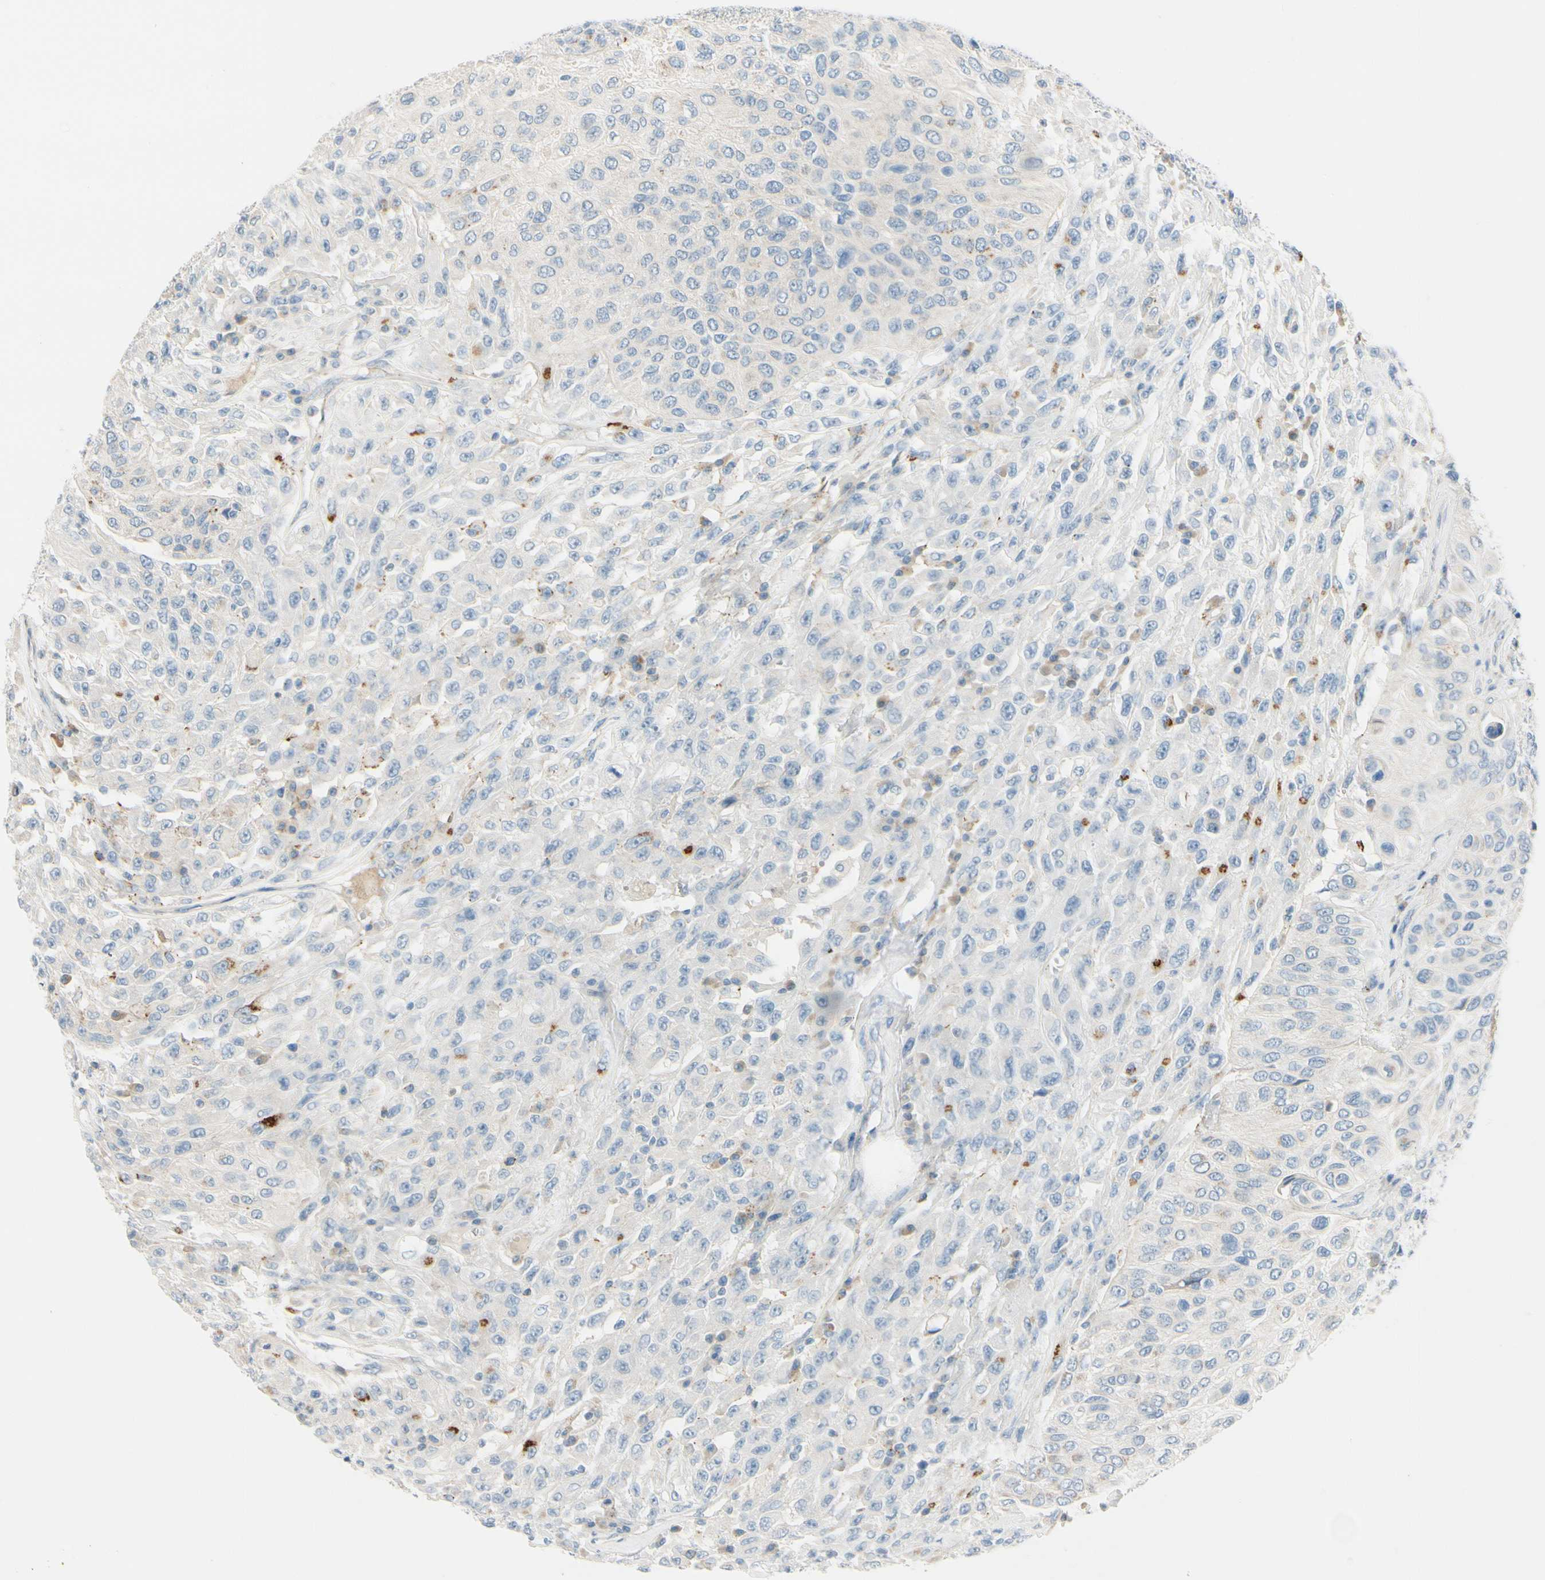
{"staining": {"intensity": "moderate", "quantity": "<25%", "location": "cytoplasmic/membranous"}, "tissue": "urothelial cancer", "cell_type": "Tumor cells", "image_type": "cancer", "snomed": [{"axis": "morphology", "description": "Urothelial carcinoma, High grade"}, {"axis": "topography", "description": "Urinary bladder"}], "caption": "Immunohistochemical staining of urothelial cancer displays low levels of moderate cytoplasmic/membranous positivity in about <25% of tumor cells. The staining is performed using DAB brown chromogen to label protein expression. The nuclei are counter-stained blue using hematoxylin.", "gene": "GALNT5", "patient": {"sex": "male", "age": 66}}